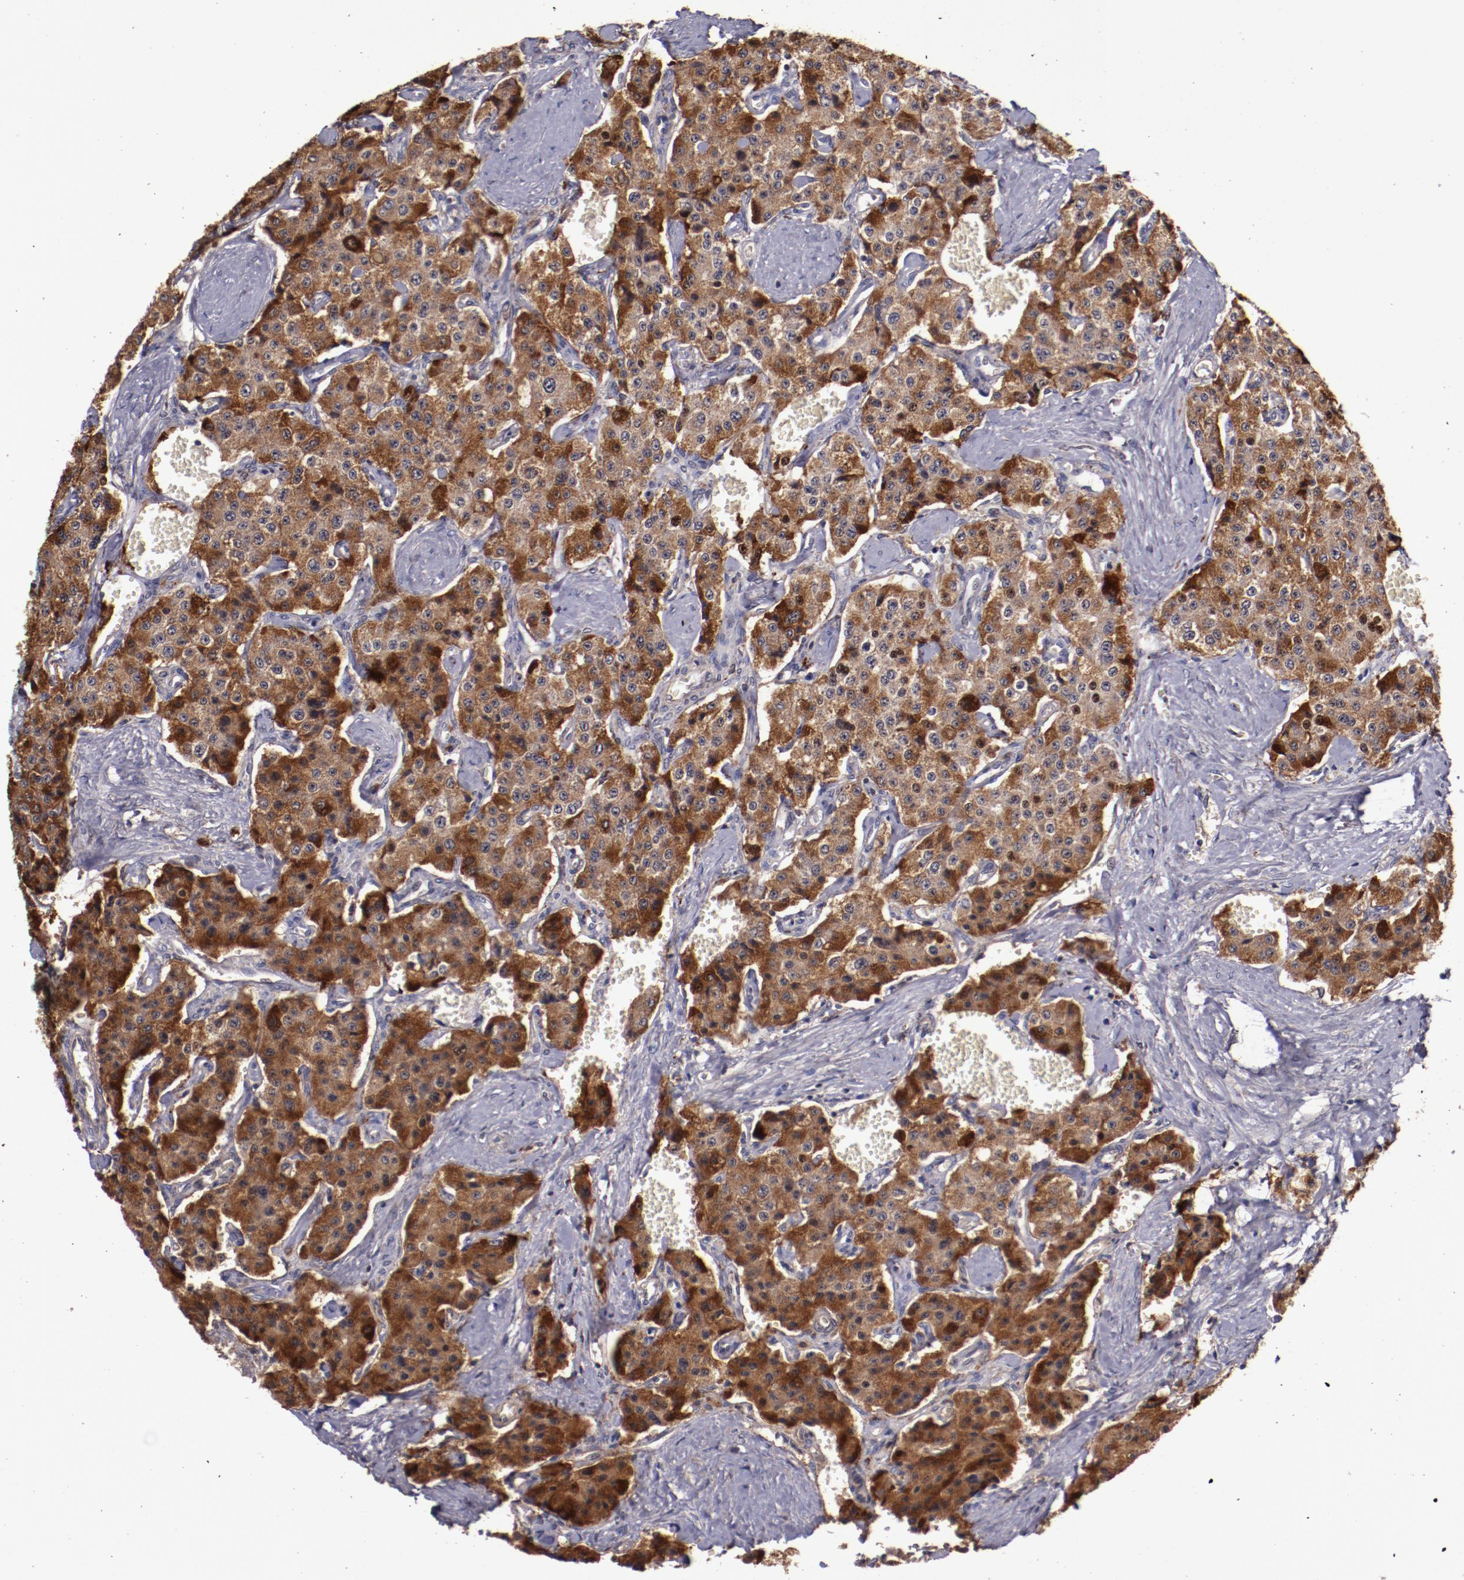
{"staining": {"intensity": "moderate", "quantity": "25%-75%", "location": "cytoplasmic/membranous"}, "tissue": "carcinoid", "cell_type": "Tumor cells", "image_type": "cancer", "snomed": [{"axis": "morphology", "description": "Carcinoid, malignant, NOS"}, {"axis": "topography", "description": "Small intestine"}], "caption": "Tumor cells exhibit medium levels of moderate cytoplasmic/membranous positivity in about 25%-75% of cells in carcinoid. Nuclei are stained in blue.", "gene": "FTSJ1", "patient": {"sex": "male", "age": 52}}